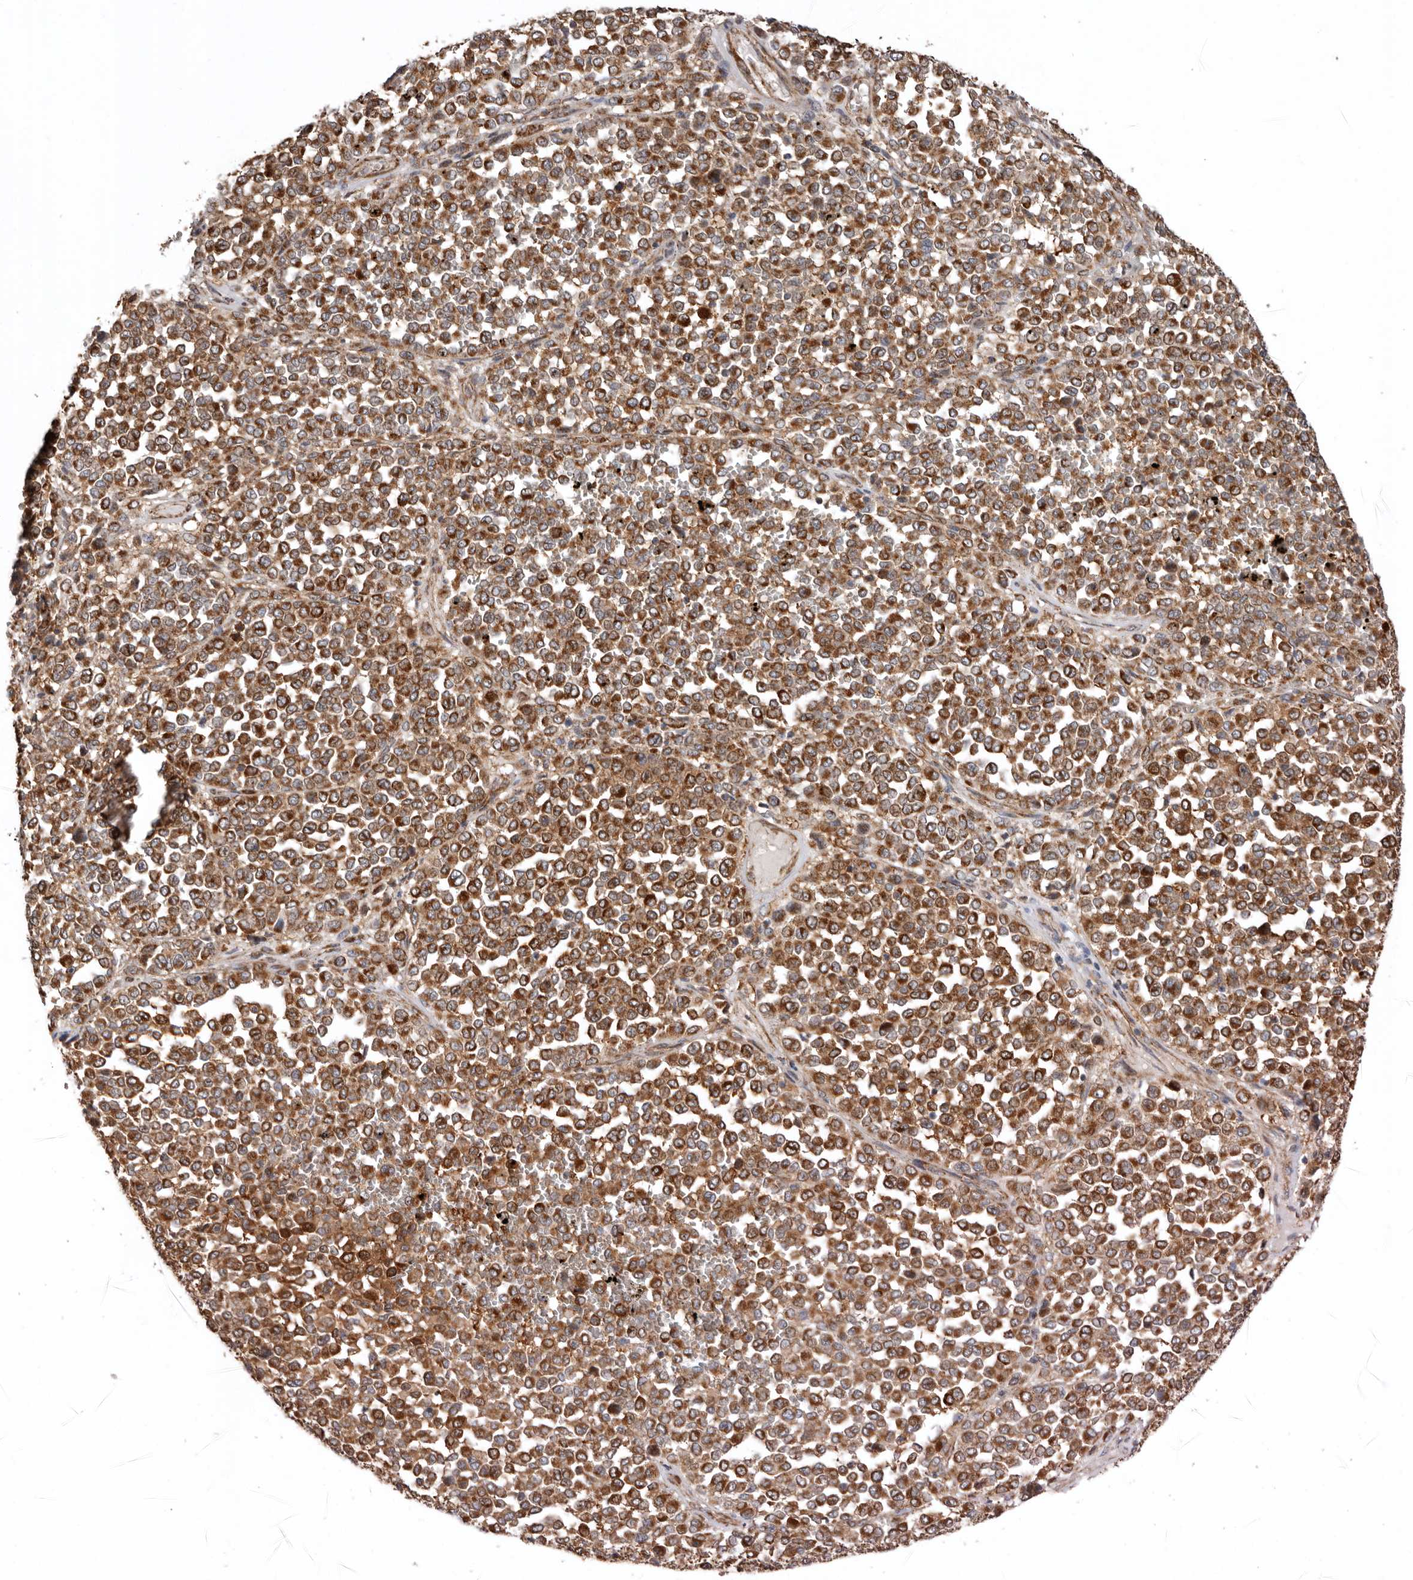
{"staining": {"intensity": "moderate", "quantity": ">75%", "location": "cytoplasmic/membranous"}, "tissue": "melanoma", "cell_type": "Tumor cells", "image_type": "cancer", "snomed": [{"axis": "morphology", "description": "Malignant melanoma, Metastatic site"}, {"axis": "topography", "description": "Pancreas"}], "caption": "An image of melanoma stained for a protein exhibits moderate cytoplasmic/membranous brown staining in tumor cells.", "gene": "PROKR1", "patient": {"sex": "female", "age": 30}}